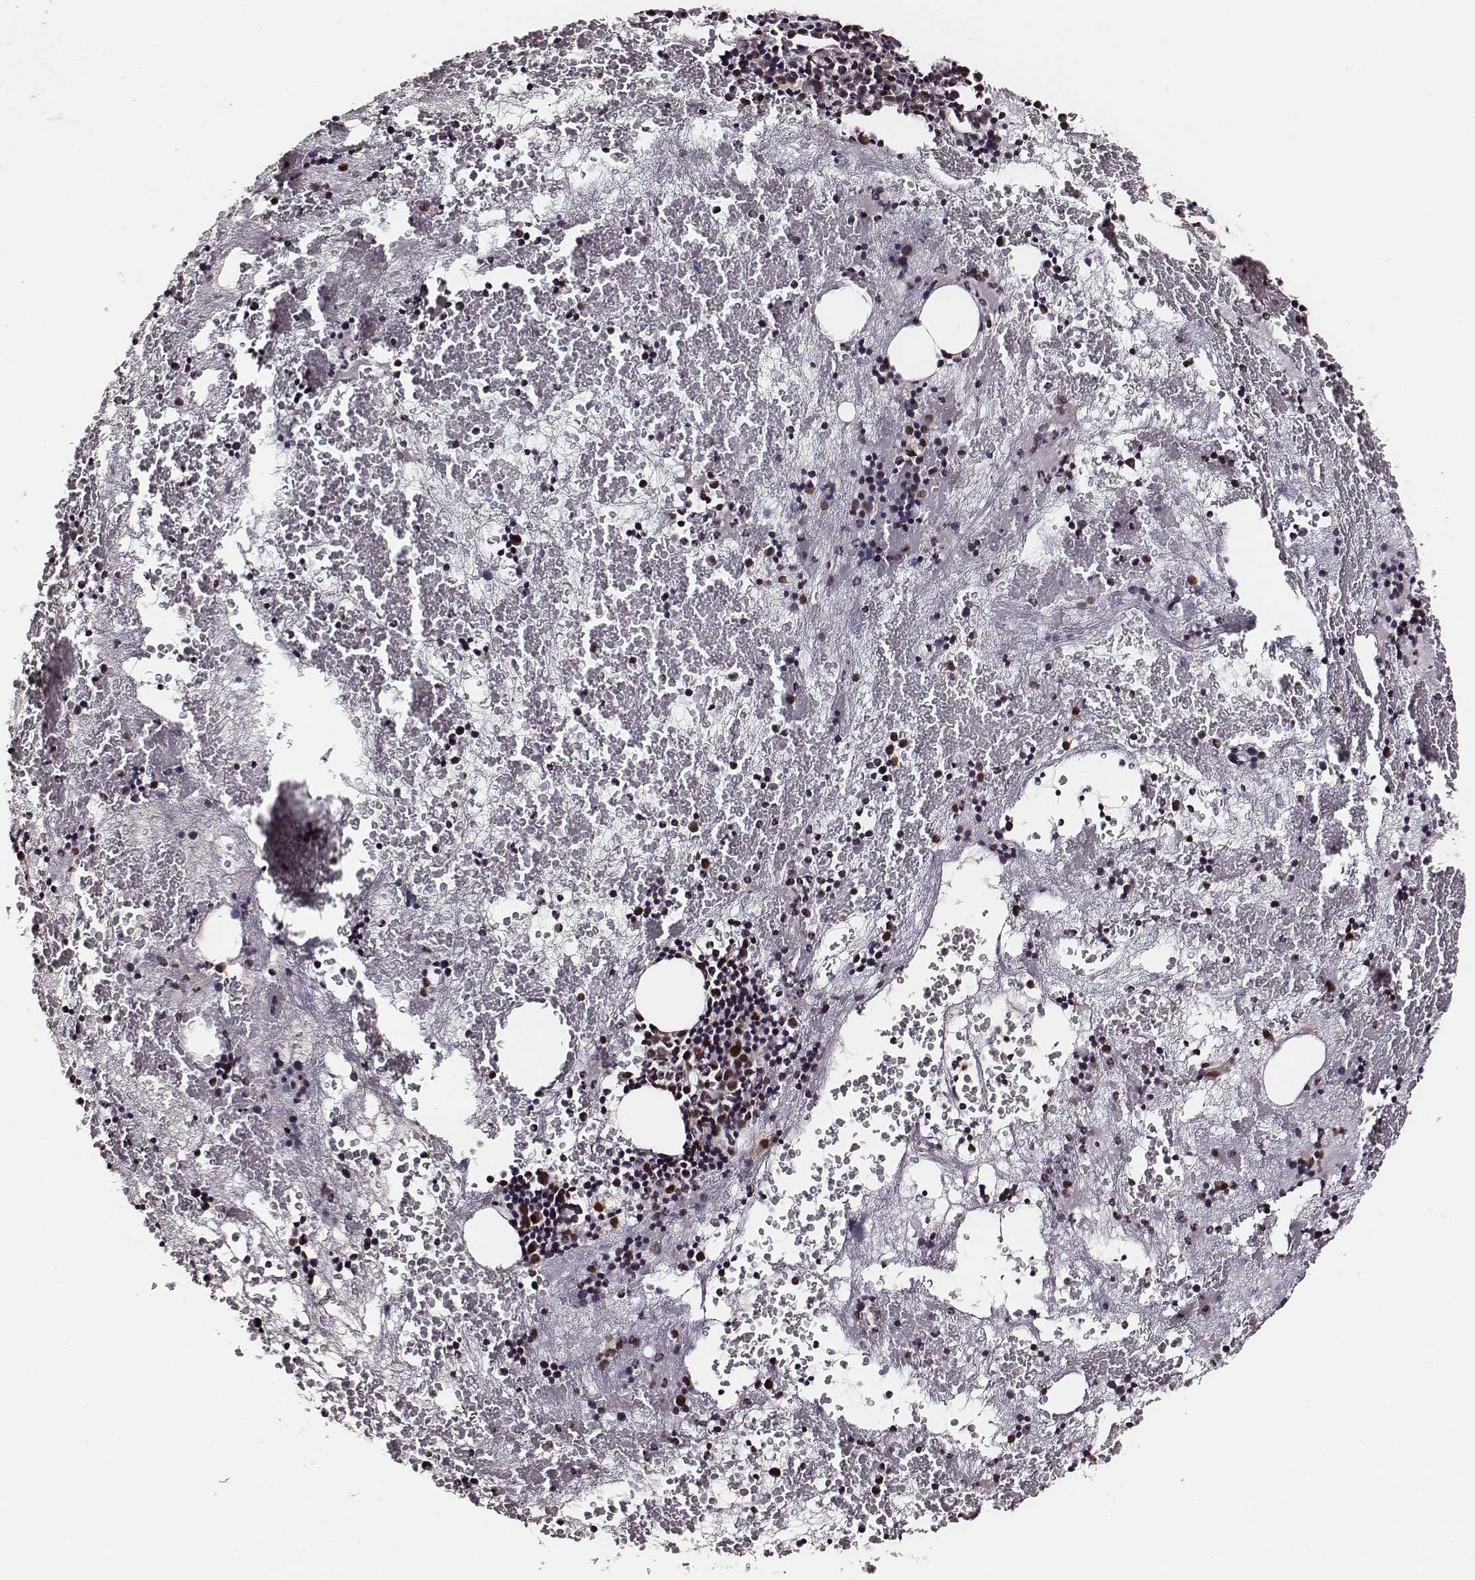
{"staining": {"intensity": "strong", "quantity": "25%-75%", "location": "cytoplasmic/membranous"}, "tissue": "bone marrow", "cell_type": "Hematopoietic cells", "image_type": "normal", "snomed": [{"axis": "morphology", "description": "Normal tissue, NOS"}, {"axis": "topography", "description": "Bone marrow"}], "caption": "Human bone marrow stained for a protein (brown) reveals strong cytoplasmic/membranous positive positivity in about 25%-75% of hematopoietic cells.", "gene": "PPARA", "patient": {"sex": "male", "age": 79}}